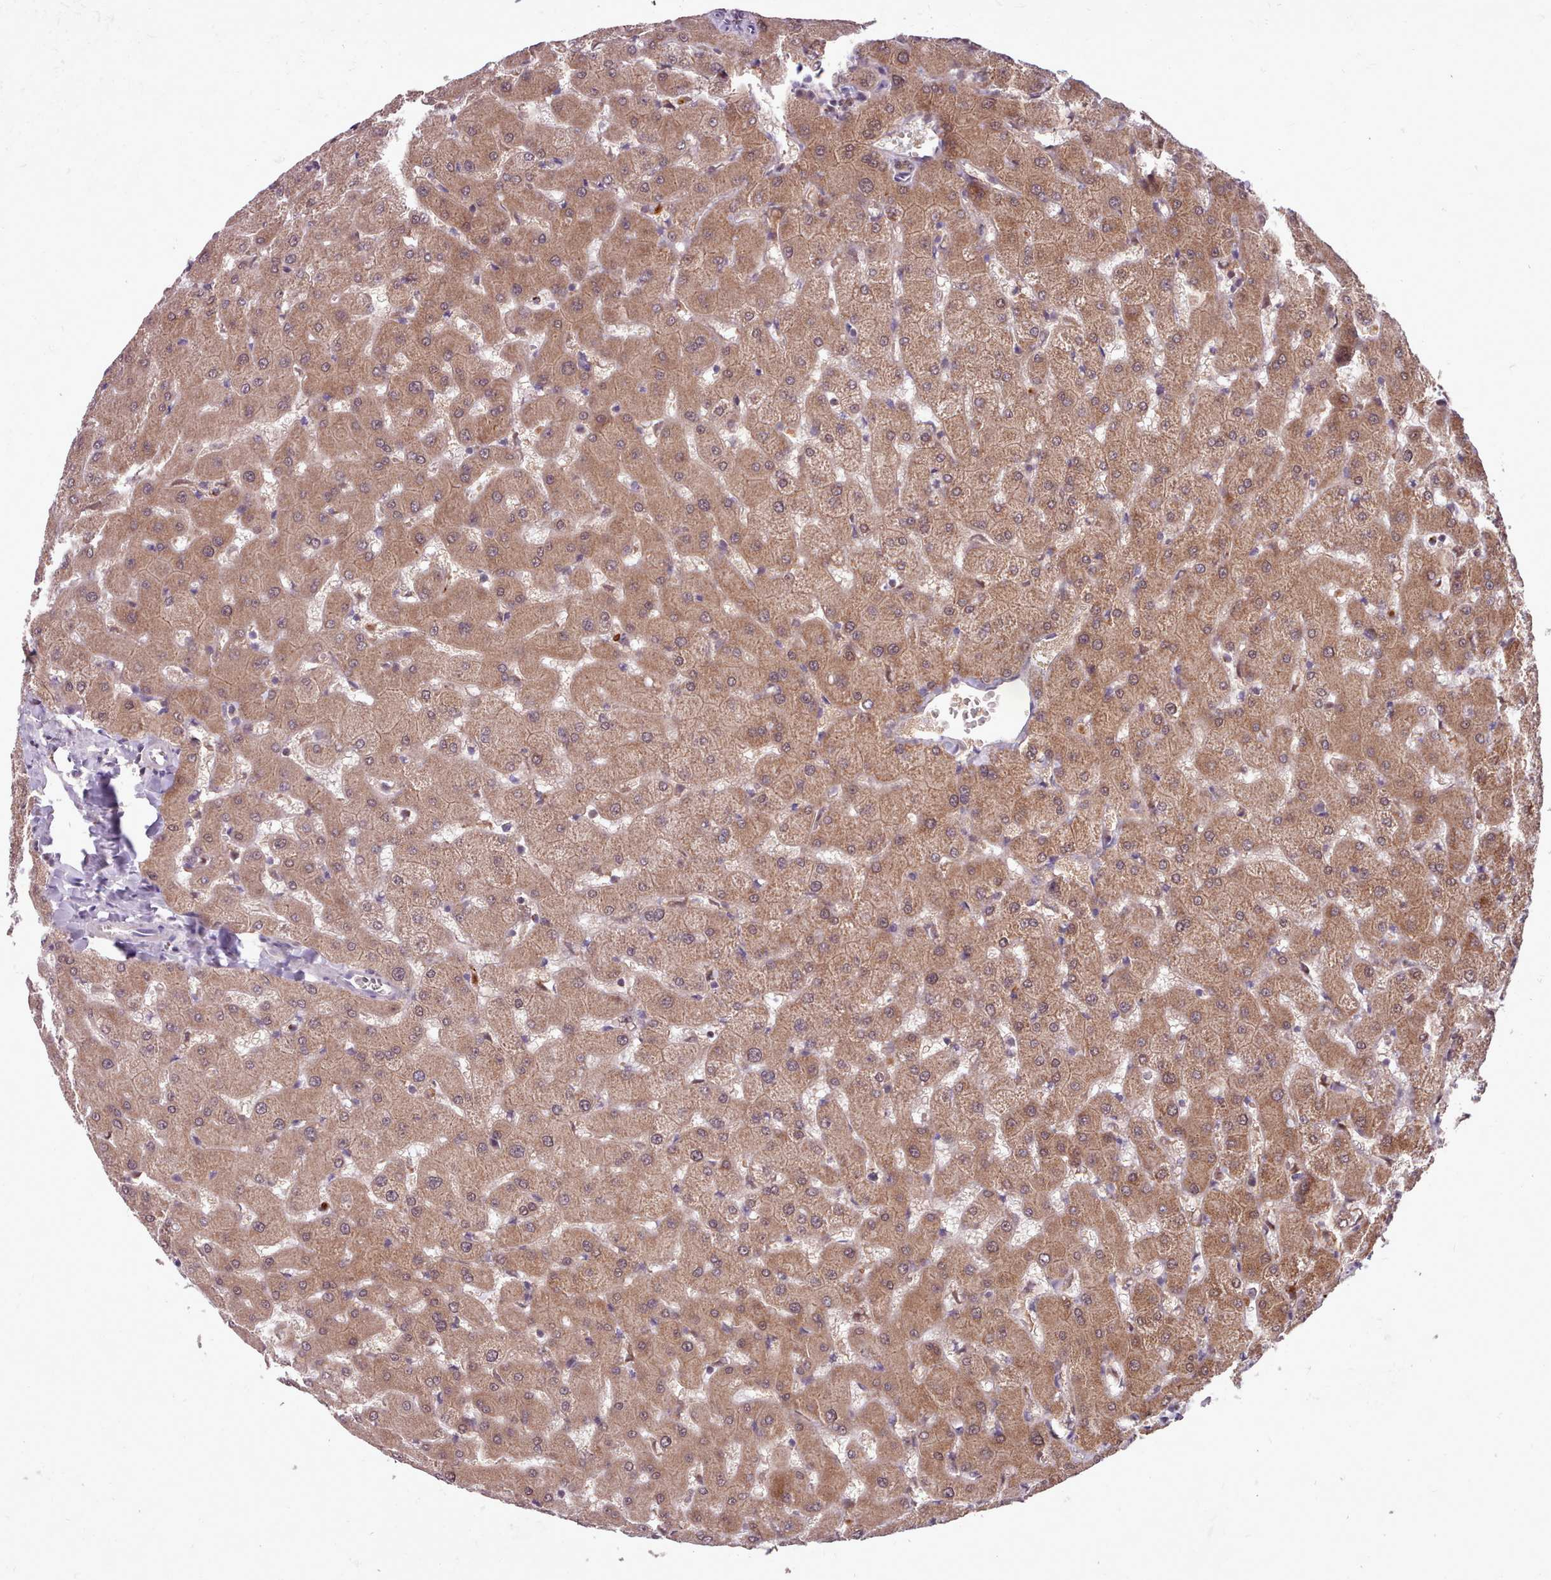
{"staining": {"intensity": "weak", "quantity": "25%-75%", "location": "cytoplasmic/membranous"}, "tissue": "liver", "cell_type": "Cholangiocytes", "image_type": "normal", "snomed": [{"axis": "morphology", "description": "Normal tissue, NOS"}, {"axis": "topography", "description": "Liver"}], "caption": "Liver stained with immunohistochemistry demonstrates weak cytoplasmic/membranous expression in approximately 25%-75% of cholangiocytes. (DAB (3,3'-diaminobenzidine) IHC with brightfield microscopy, high magnification).", "gene": "AHCY", "patient": {"sex": "female", "age": 63}}